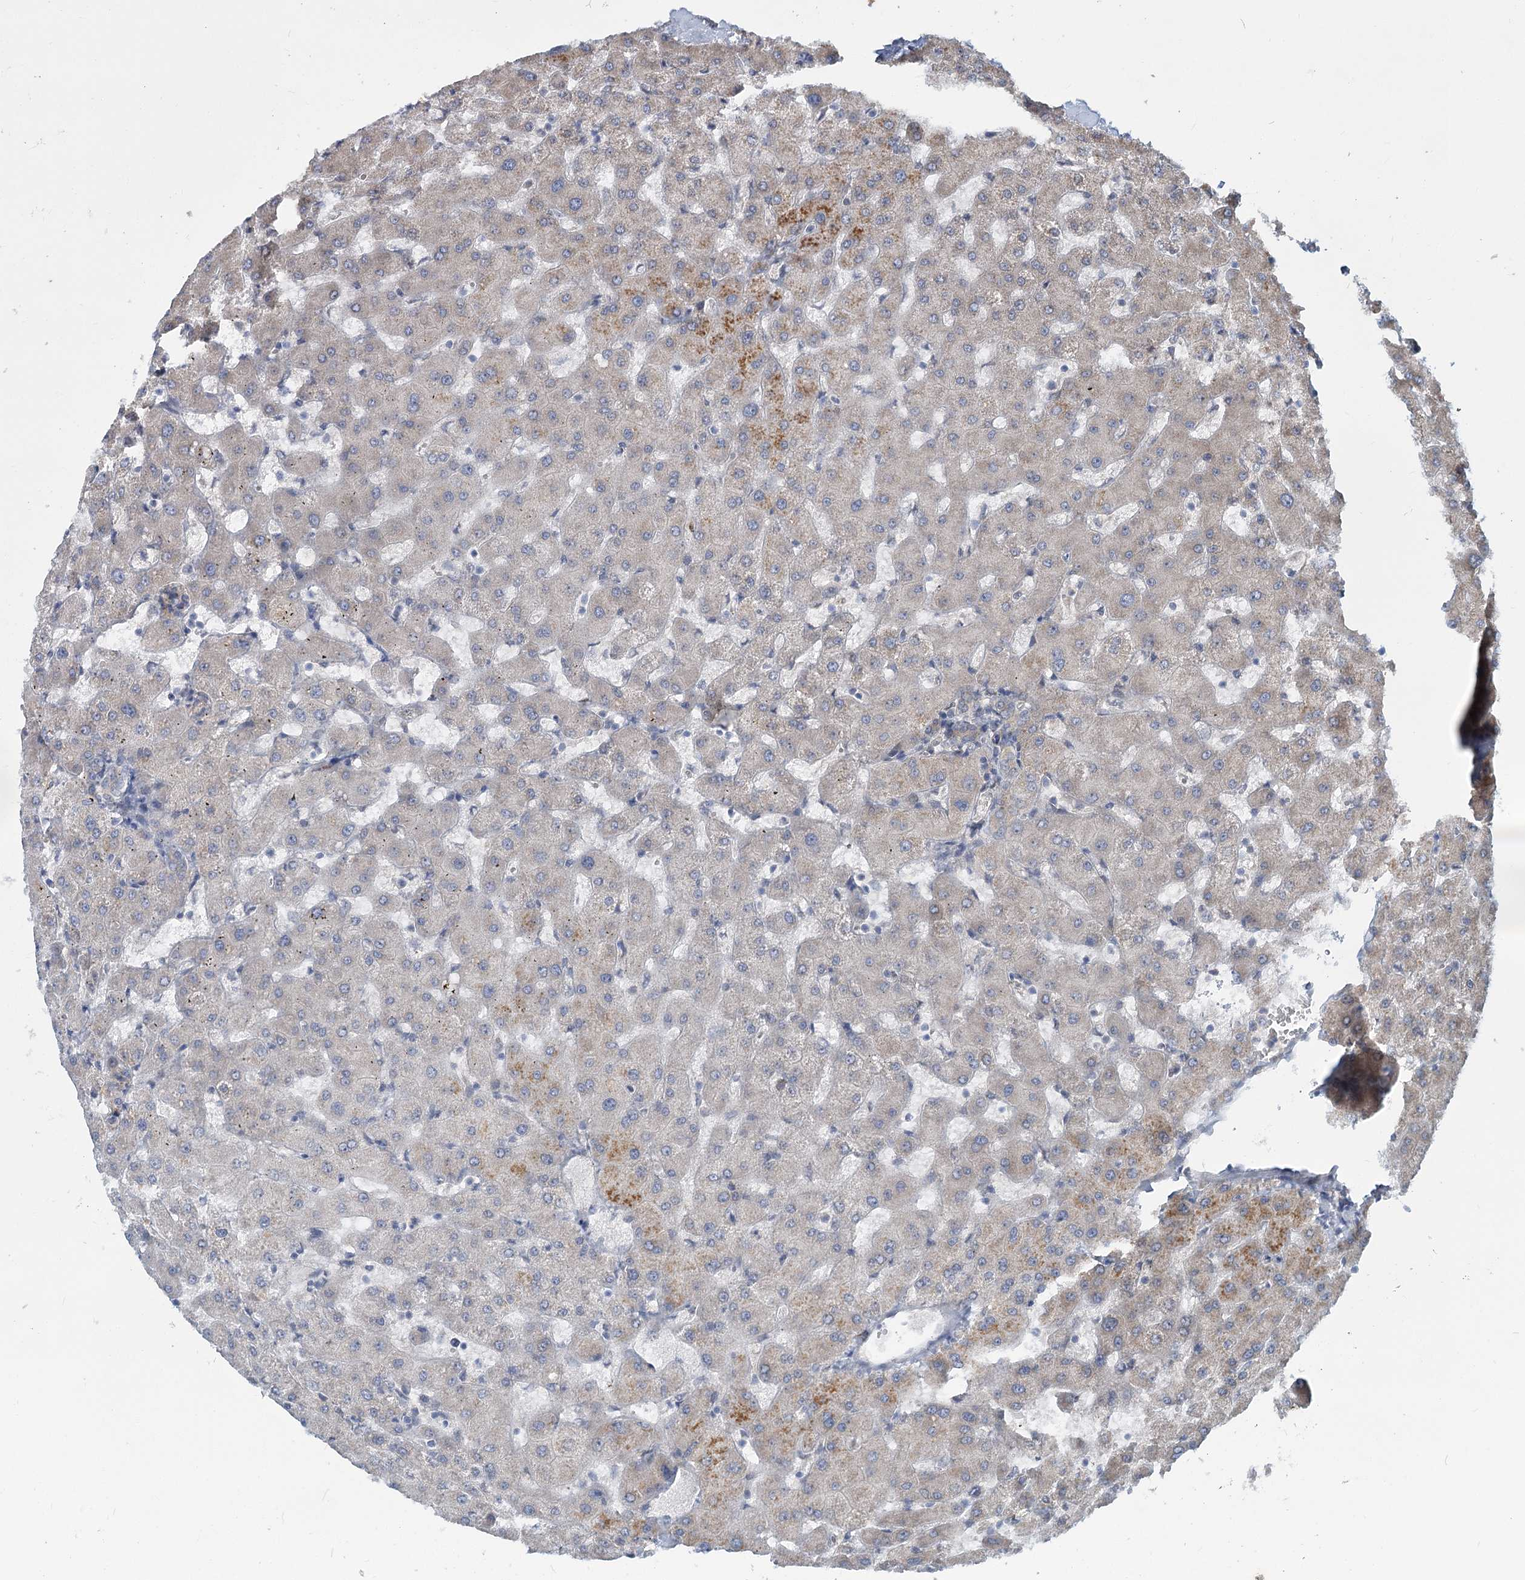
{"staining": {"intensity": "negative", "quantity": "none", "location": "none"}, "tissue": "liver", "cell_type": "Cholangiocytes", "image_type": "normal", "snomed": [{"axis": "morphology", "description": "Normal tissue, NOS"}, {"axis": "topography", "description": "Liver"}], "caption": "The micrograph displays no staining of cholangiocytes in unremarkable liver.", "gene": "SPART", "patient": {"sex": "female", "age": 63}}